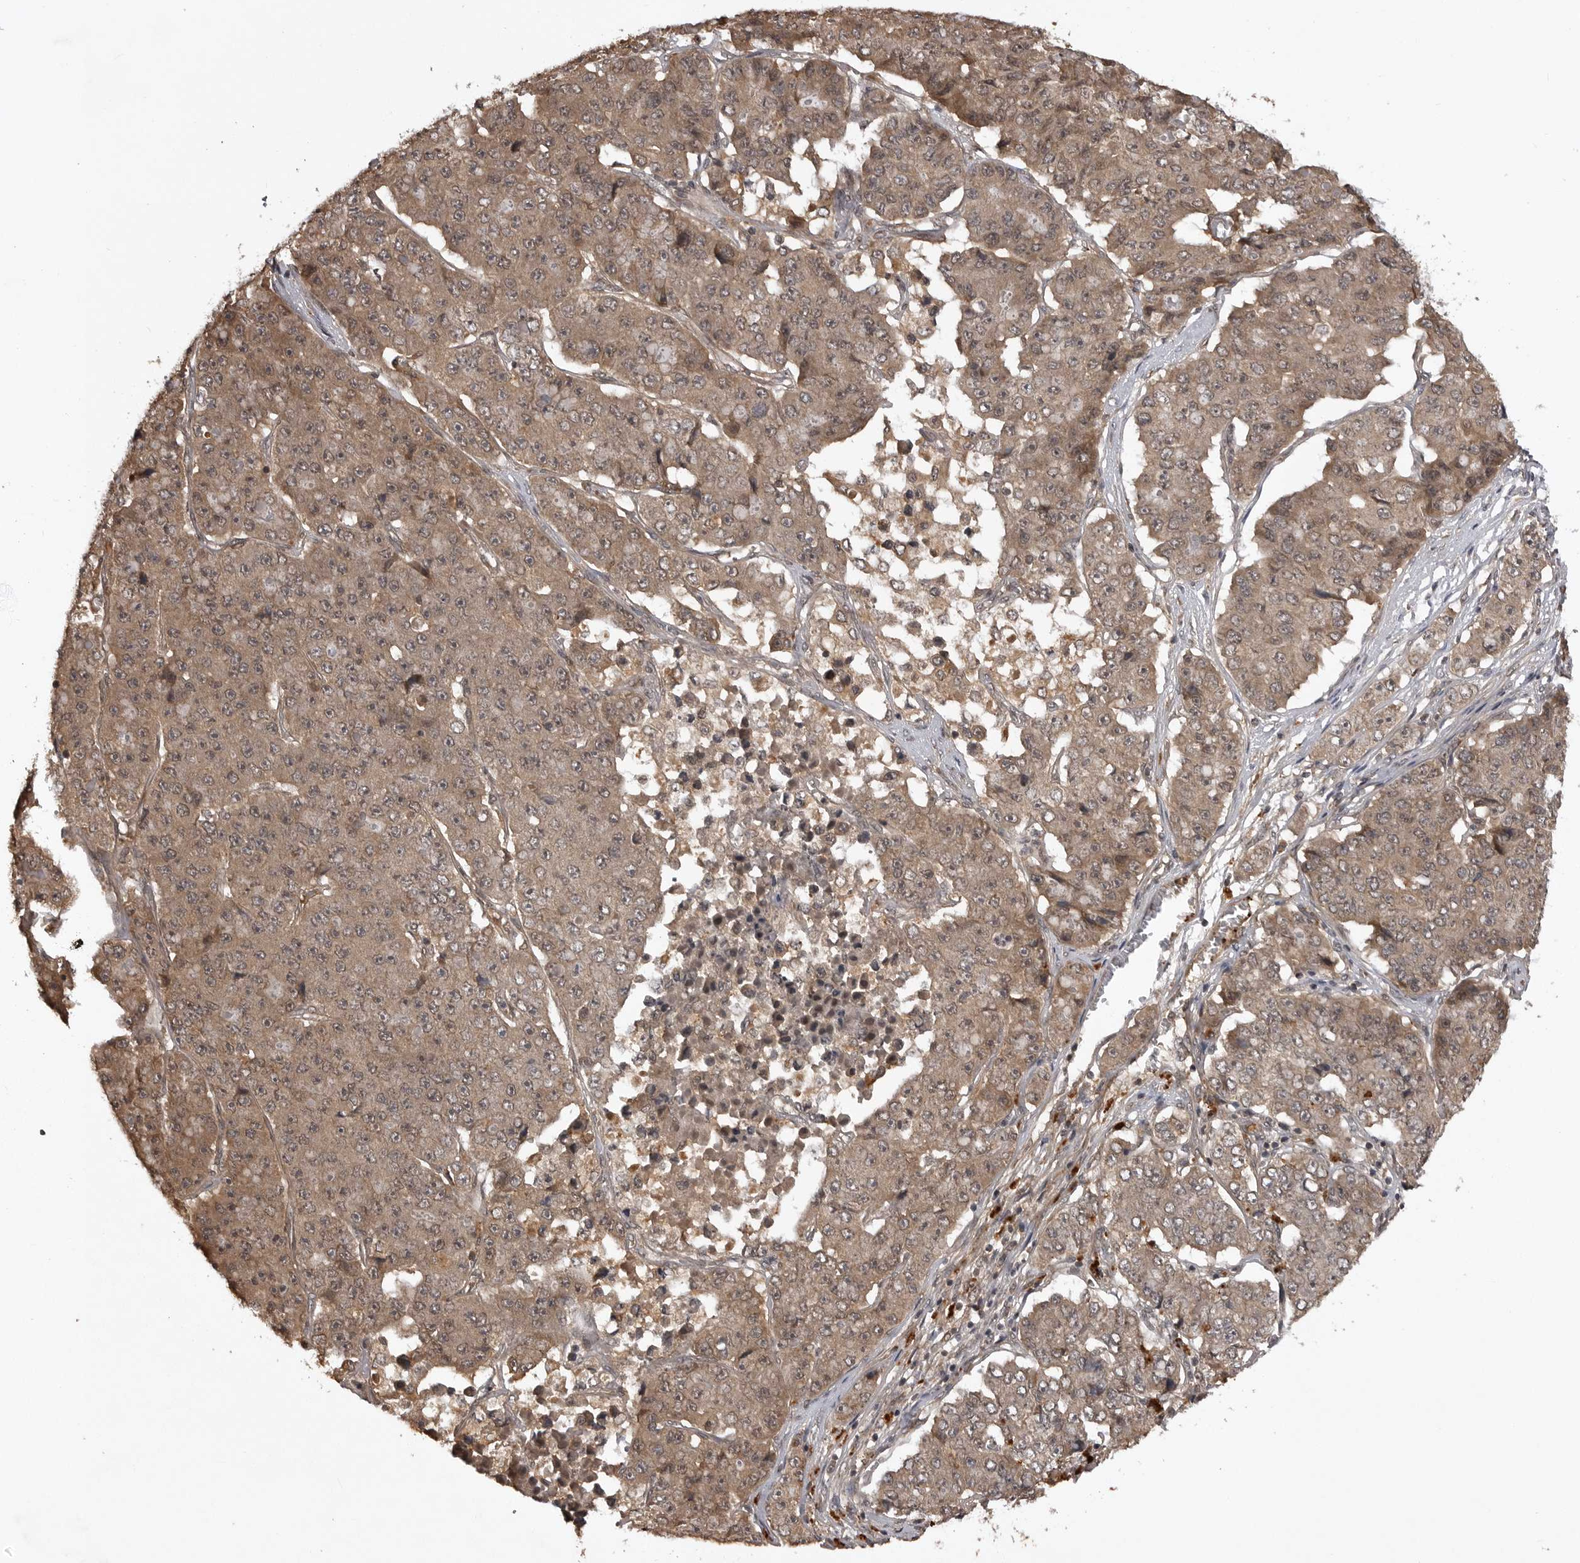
{"staining": {"intensity": "weak", "quantity": ">75%", "location": "cytoplasmic/membranous"}, "tissue": "pancreatic cancer", "cell_type": "Tumor cells", "image_type": "cancer", "snomed": [{"axis": "morphology", "description": "Adenocarcinoma, NOS"}, {"axis": "topography", "description": "Pancreas"}], "caption": "Tumor cells exhibit weak cytoplasmic/membranous staining in about >75% of cells in pancreatic cancer (adenocarcinoma). (Brightfield microscopy of DAB IHC at high magnification).", "gene": "AKAP7", "patient": {"sex": "male", "age": 50}}